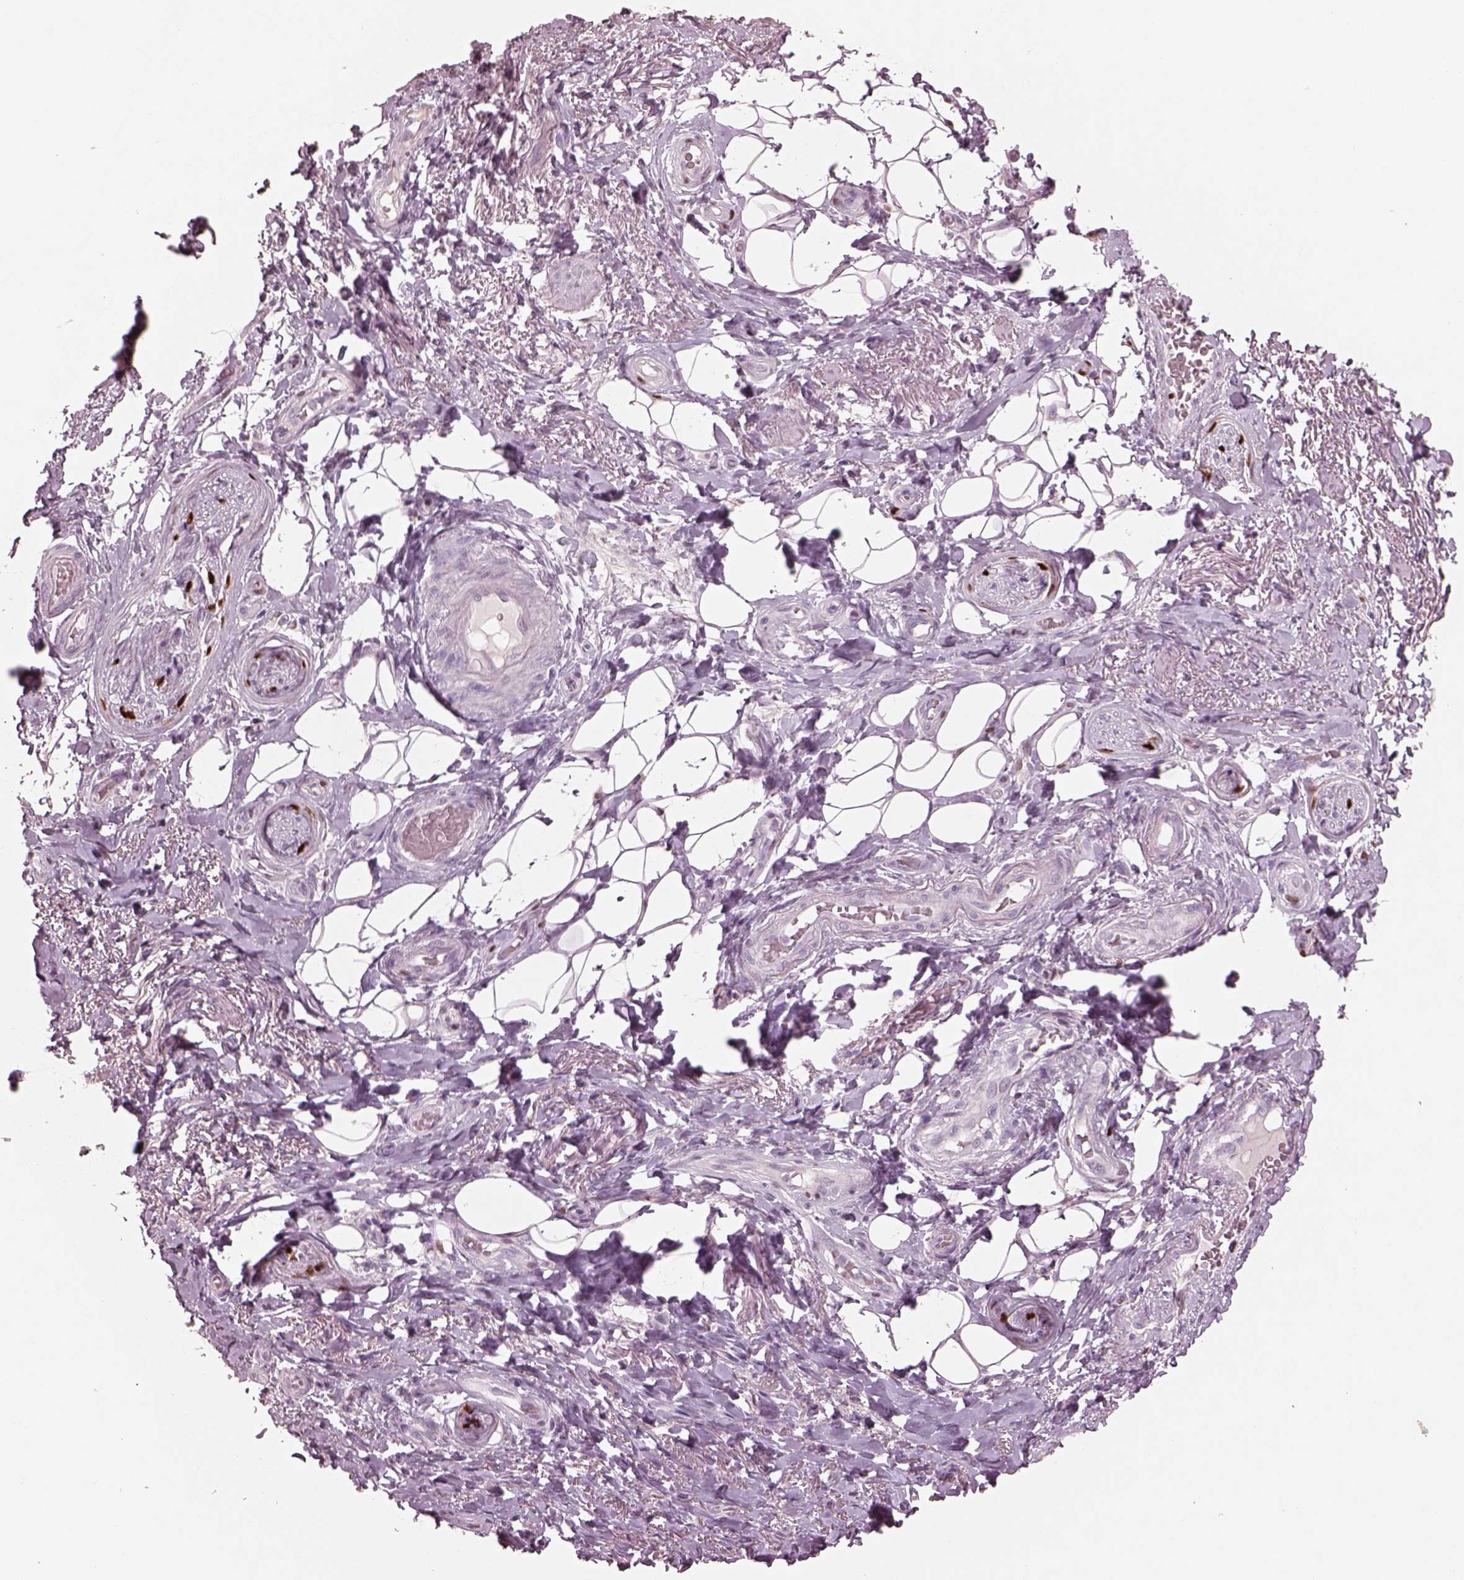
{"staining": {"intensity": "negative", "quantity": "none", "location": "none"}, "tissue": "adipose tissue", "cell_type": "Adipocytes", "image_type": "normal", "snomed": [{"axis": "morphology", "description": "Normal tissue, NOS"}, {"axis": "topography", "description": "Anal"}, {"axis": "topography", "description": "Peripheral nerve tissue"}], "caption": "The image exhibits no significant expression in adipocytes of adipose tissue. The staining was performed using DAB (3,3'-diaminobenzidine) to visualize the protein expression in brown, while the nuclei were stained in blue with hematoxylin (Magnification: 20x).", "gene": "SOX9", "patient": {"sex": "male", "age": 53}}